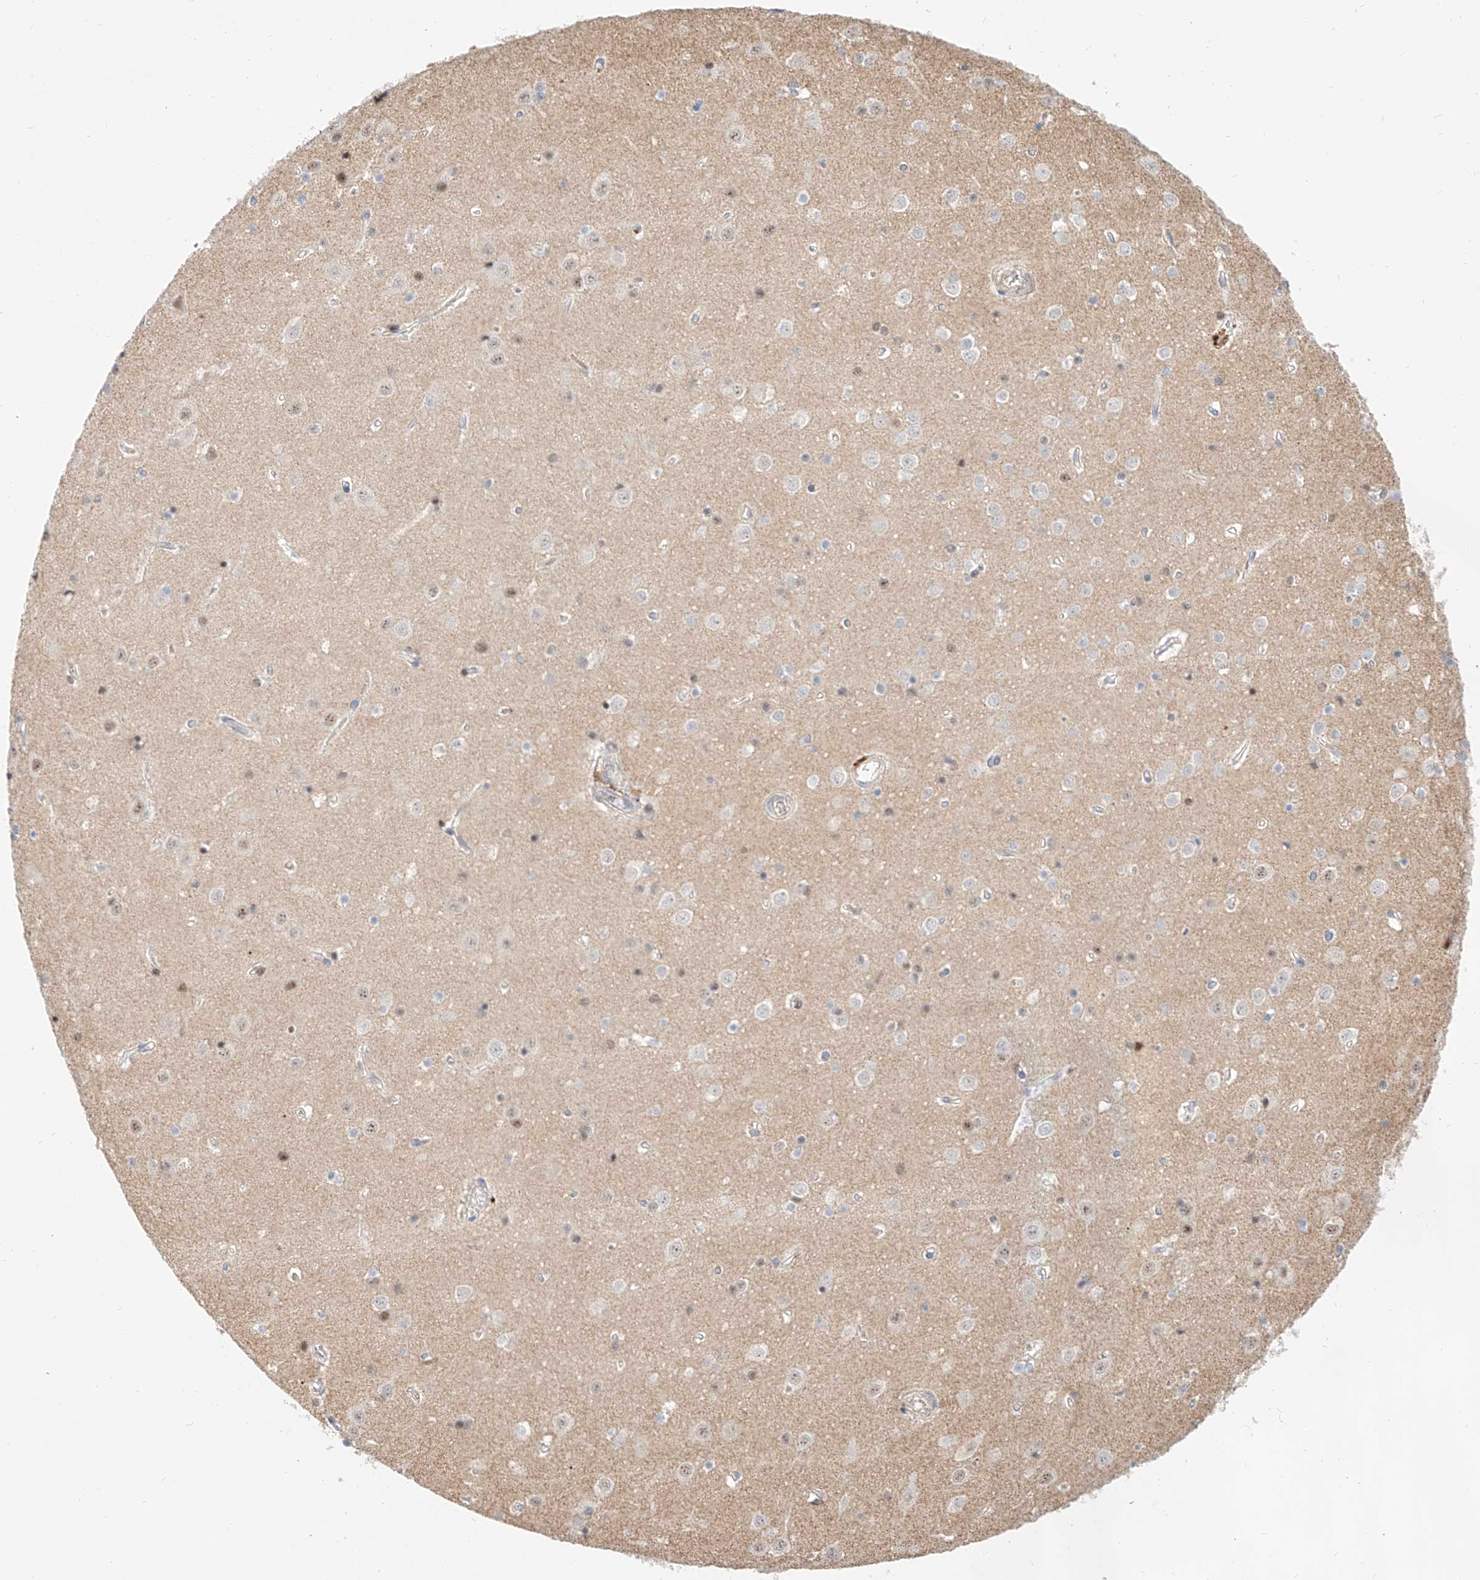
{"staining": {"intensity": "negative", "quantity": "none", "location": "none"}, "tissue": "cerebral cortex", "cell_type": "Endothelial cells", "image_type": "normal", "snomed": [{"axis": "morphology", "description": "Normal tissue, NOS"}, {"axis": "topography", "description": "Cerebral cortex"}], "caption": "This is a image of IHC staining of normal cerebral cortex, which shows no expression in endothelial cells.", "gene": "CBX8", "patient": {"sex": "male", "age": 54}}